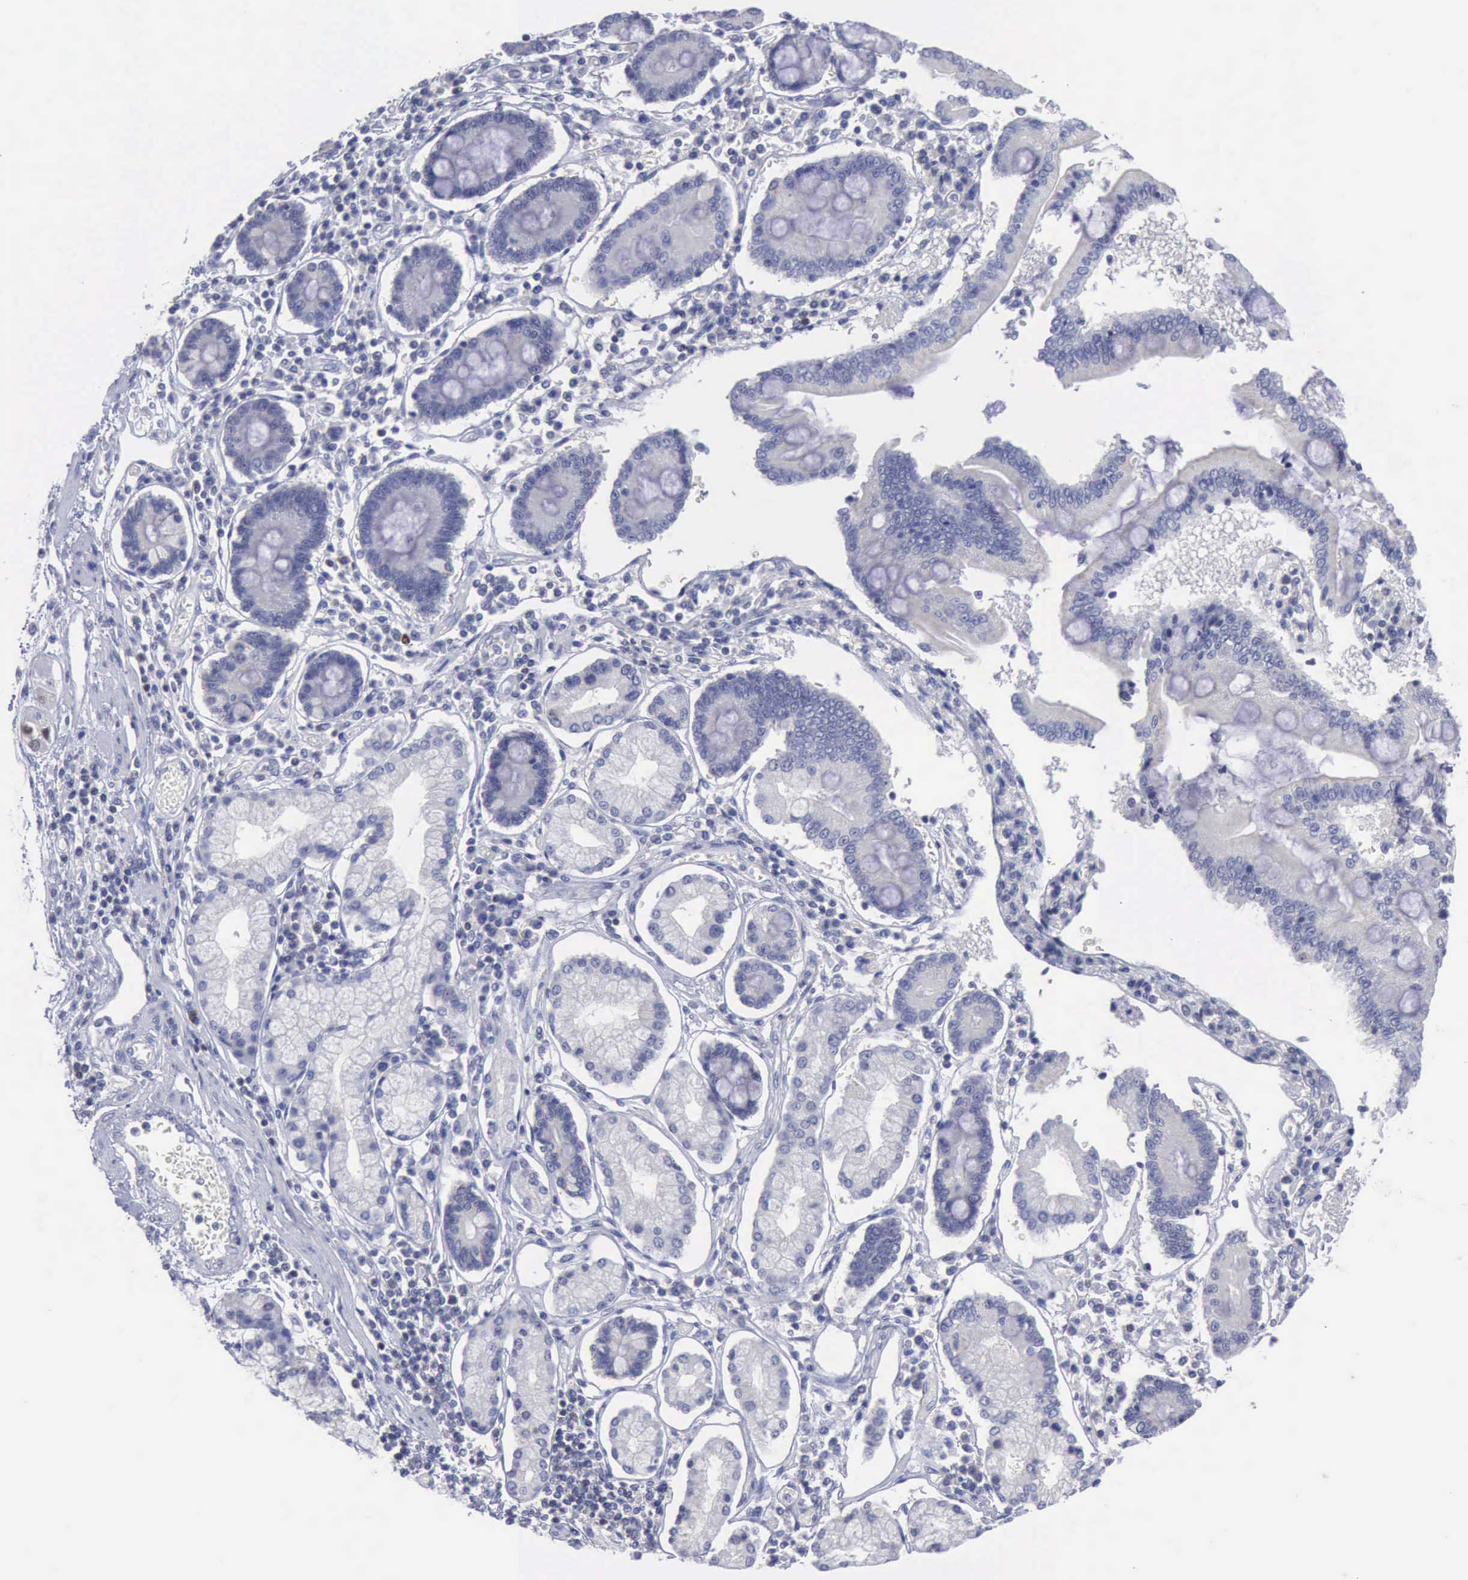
{"staining": {"intensity": "negative", "quantity": "none", "location": "none"}, "tissue": "pancreatic cancer", "cell_type": "Tumor cells", "image_type": "cancer", "snomed": [{"axis": "morphology", "description": "Adenocarcinoma, NOS"}, {"axis": "topography", "description": "Pancreas"}], "caption": "DAB immunohistochemical staining of human adenocarcinoma (pancreatic) demonstrates no significant expression in tumor cells. (Brightfield microscopy of DAB (3,3'-diaminobenzidine) IHC at high magnification).", "gene": "SATB2", "patient": {"sex": "female", "age": 57}}